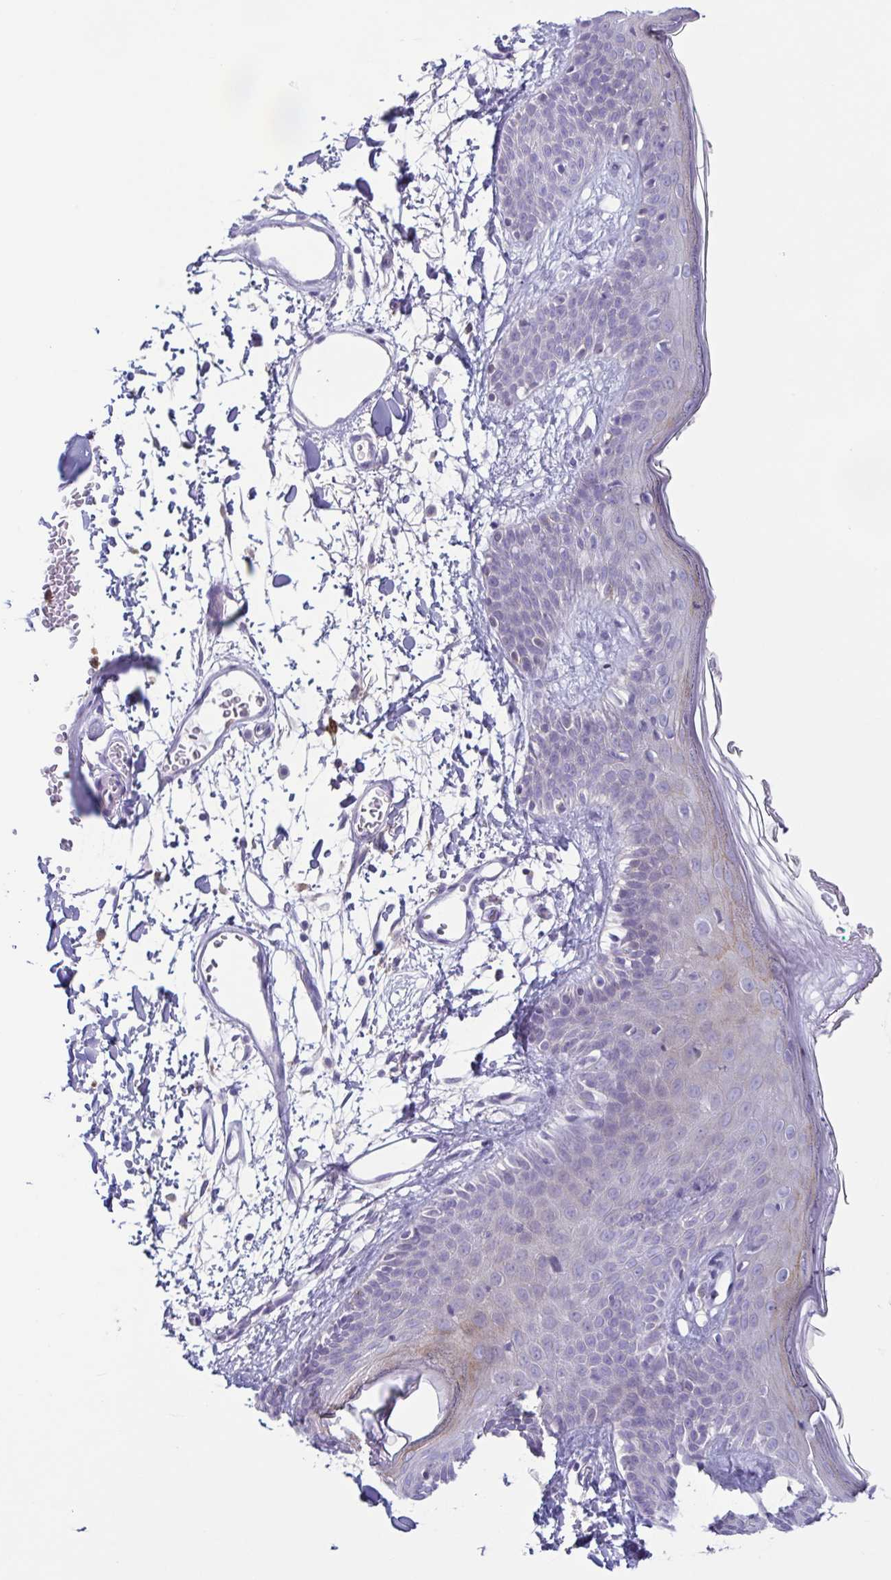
{"staining": {"intensity": "negative", "quantity": "none", "location": "none"}, "tissue": "skin", "cell_type": "Fibroblasts", "image_type": "normal", "snomed": [{"axis": "morphology", "description": "Normal tissue, NOS"}, {"axis": "topography", "description": "Skin"}], "caption": "High power microscopy photomicrograph of an immunohistochemistry image of unremarkable skin, revealing no significant positivity in fibroblasts.", "gene": "ATP6V1G2", "patient": {"sex": "male", "age": 79}}